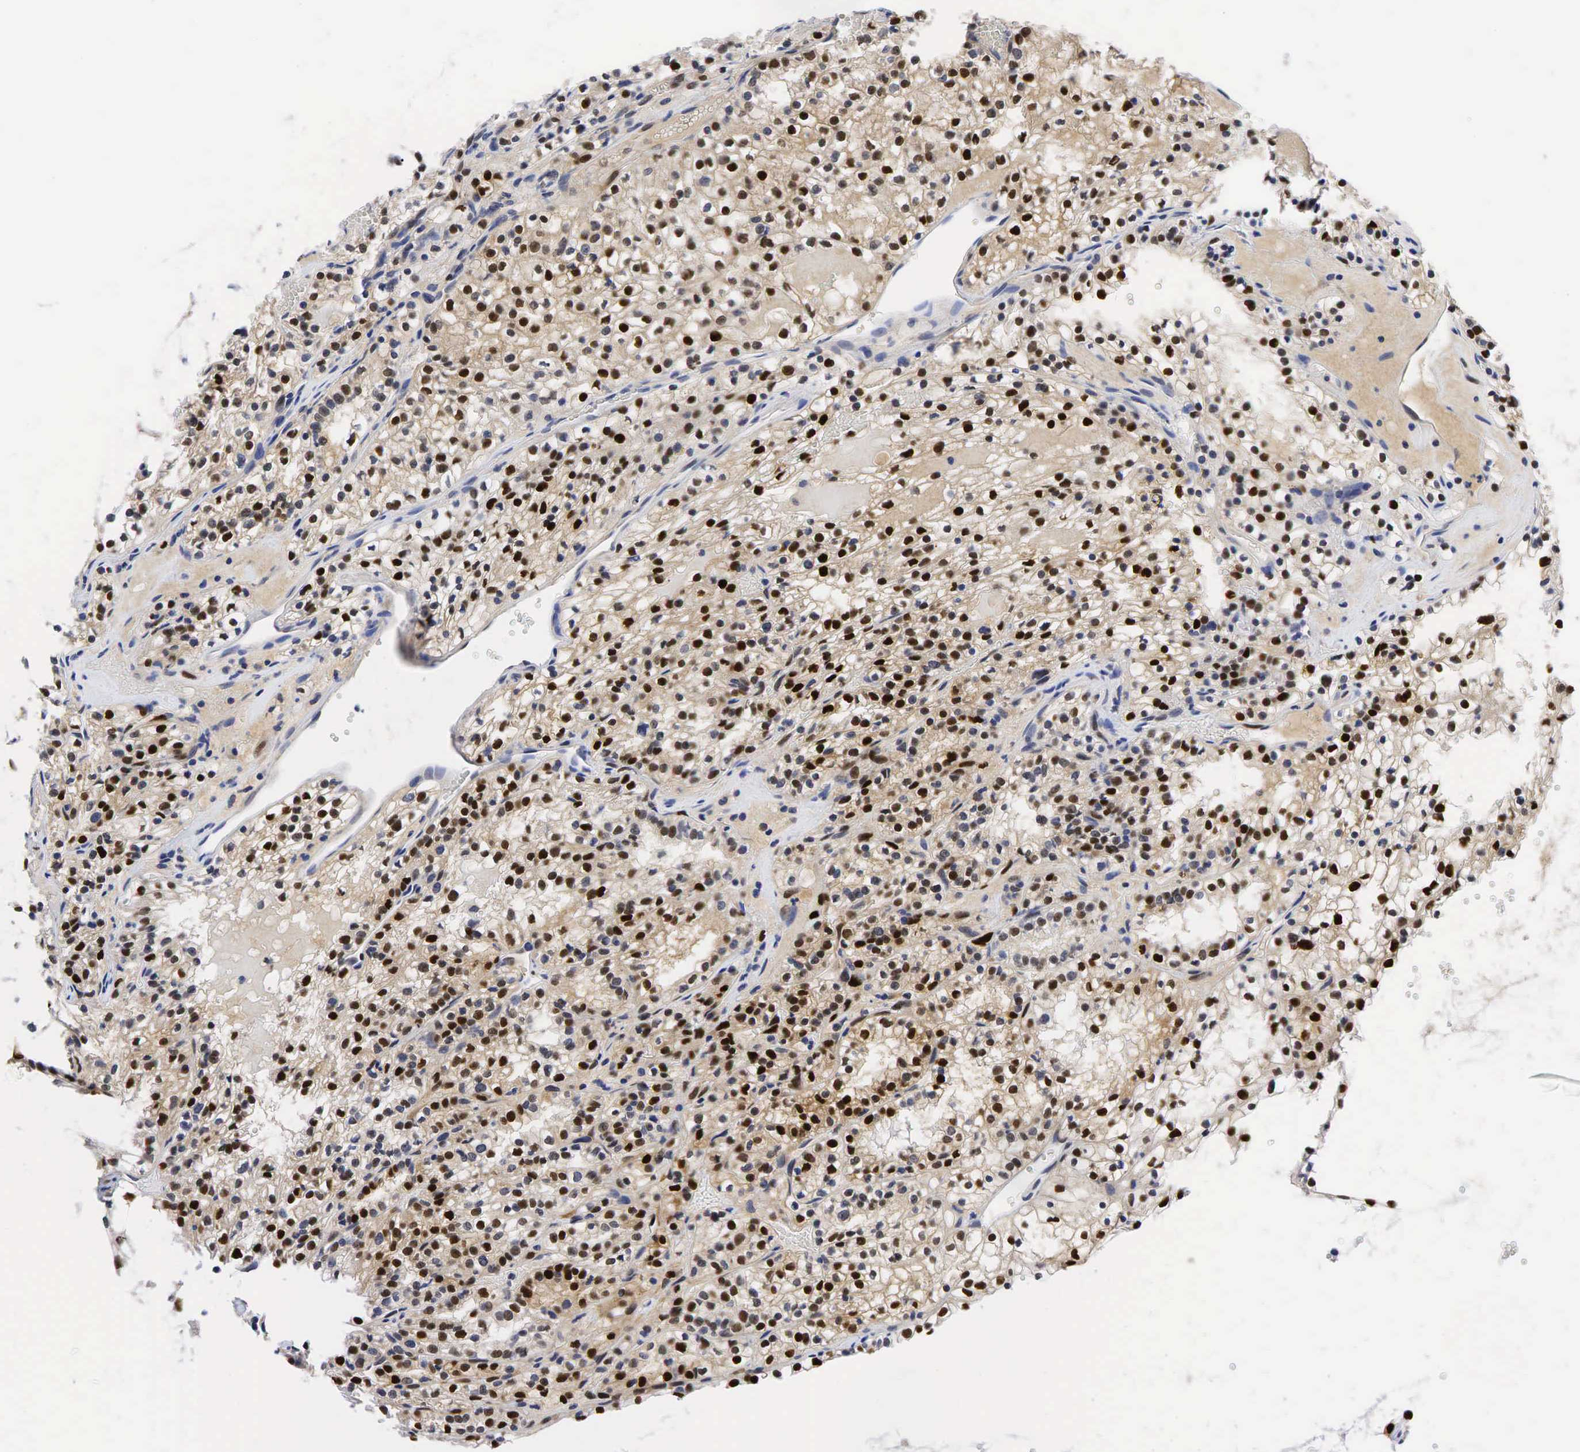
{"staining": {"intensity": "strong", "quantity": "25%-75%", "location": "nuclear"}, "tissue": "renal cancer", "cell_type": "Tumor cells", "image_type": "cancer", "snomed": [{"axis": "morphology", "description": "Adenocarcinoma, NOS"}, {"axis": "topography", "description": "Kidney"}], "caption": "High-power microscopy captured an IHC histopathology image of adenocarcinoma (renal), revealing strong nuclear positivity in approximately 25%-75% of tumor cells.", "gene": "CCND1", "patient": {"sex": "male", "age": 61}}